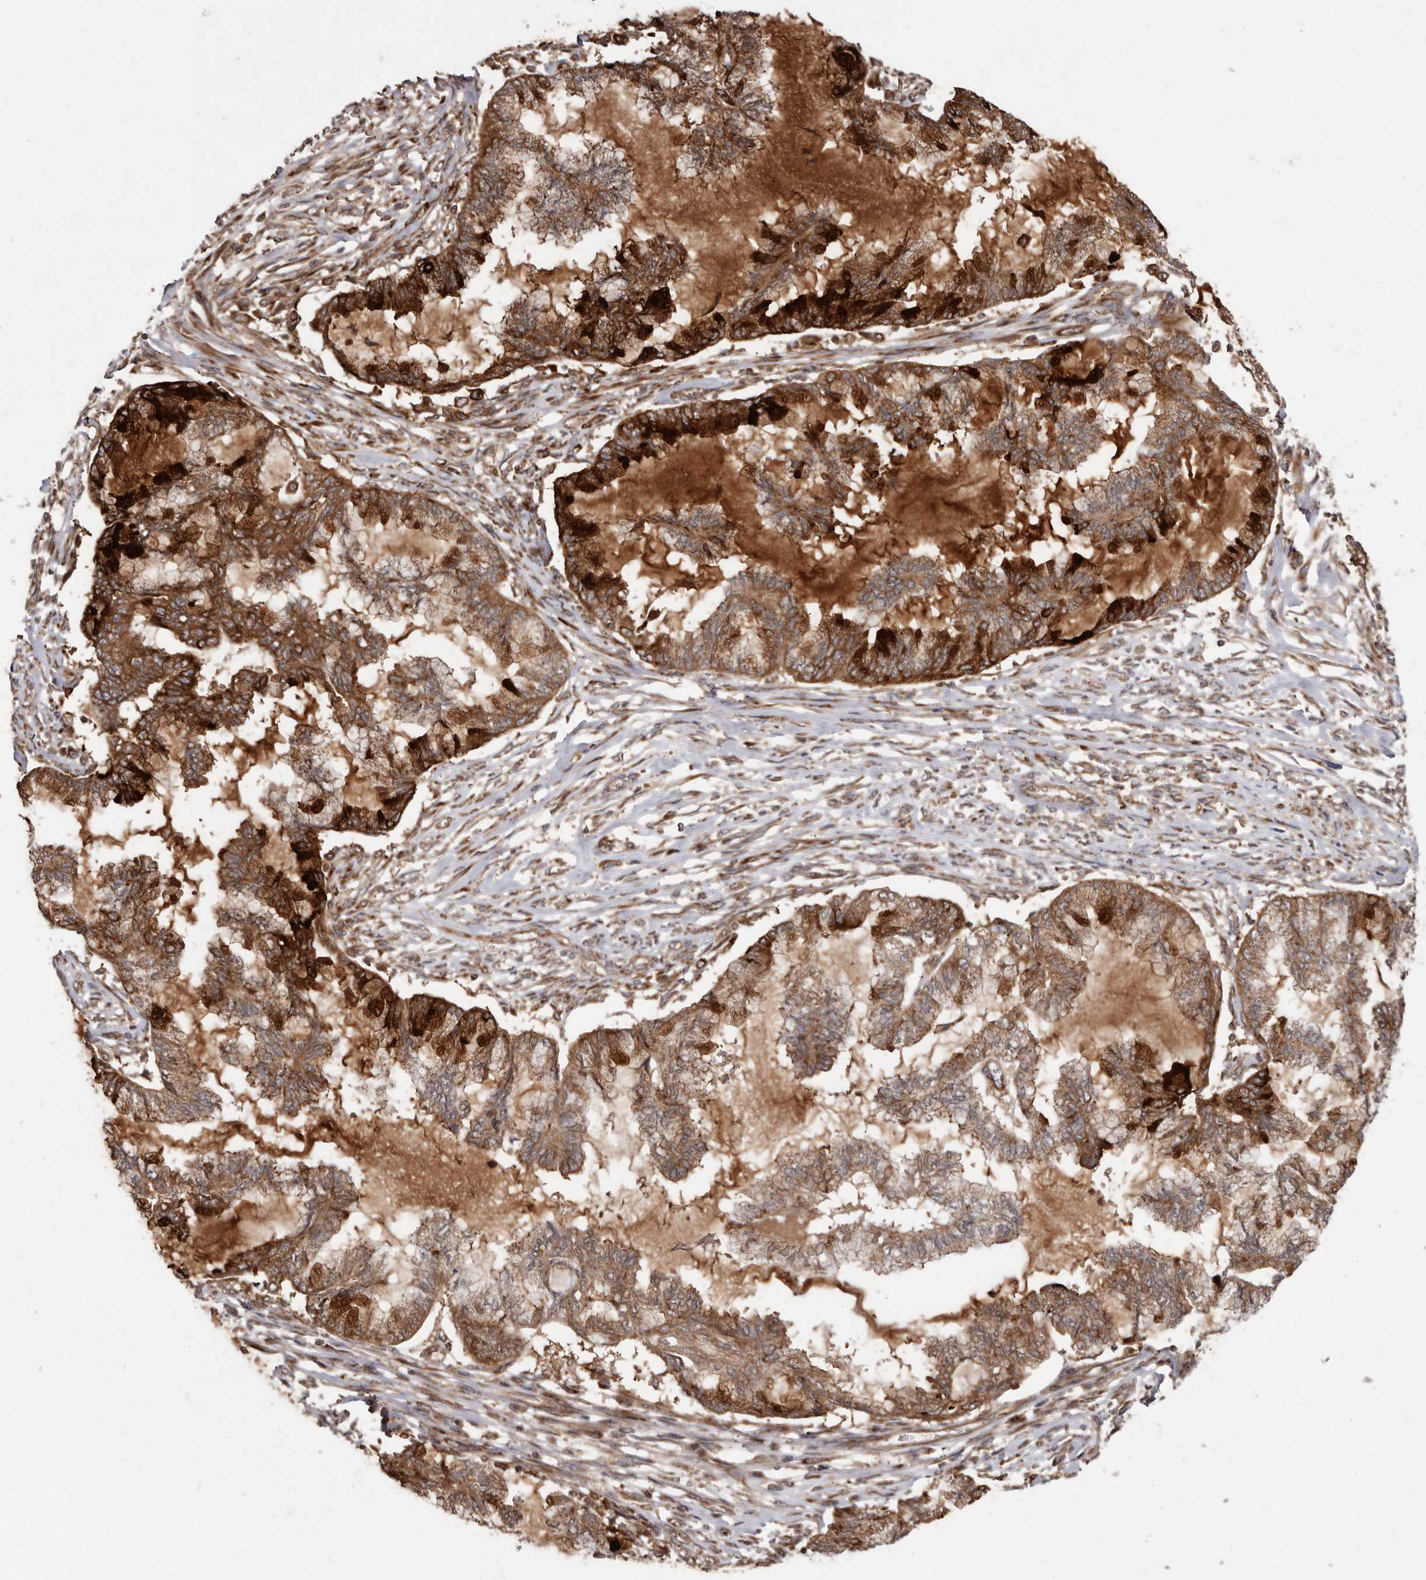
{"staining": {"intensity": "strong", "quantity": ">75%", "location": "cytoplasmic/membranous"}, "tissue": "endometrial cancer", "cell_type": "Tumor cells", "image_type": "cancer", "snomed": [{"axis": "morphology", "description": "Adenocarcinoma, NOS"}, {"axis": "topography", "description": "Endometrium"}], "caption": "This image demonstrates endometrial cancer stained with immunohistochemistry (IHC) to label a protein in brown. The cytoplasmic/membranous of tumor cells show strong positivity for the protein. Nuclei are counter-stained blue.", "gene": "FLAD1", "patient": {"sex": "female", "age": 86}}